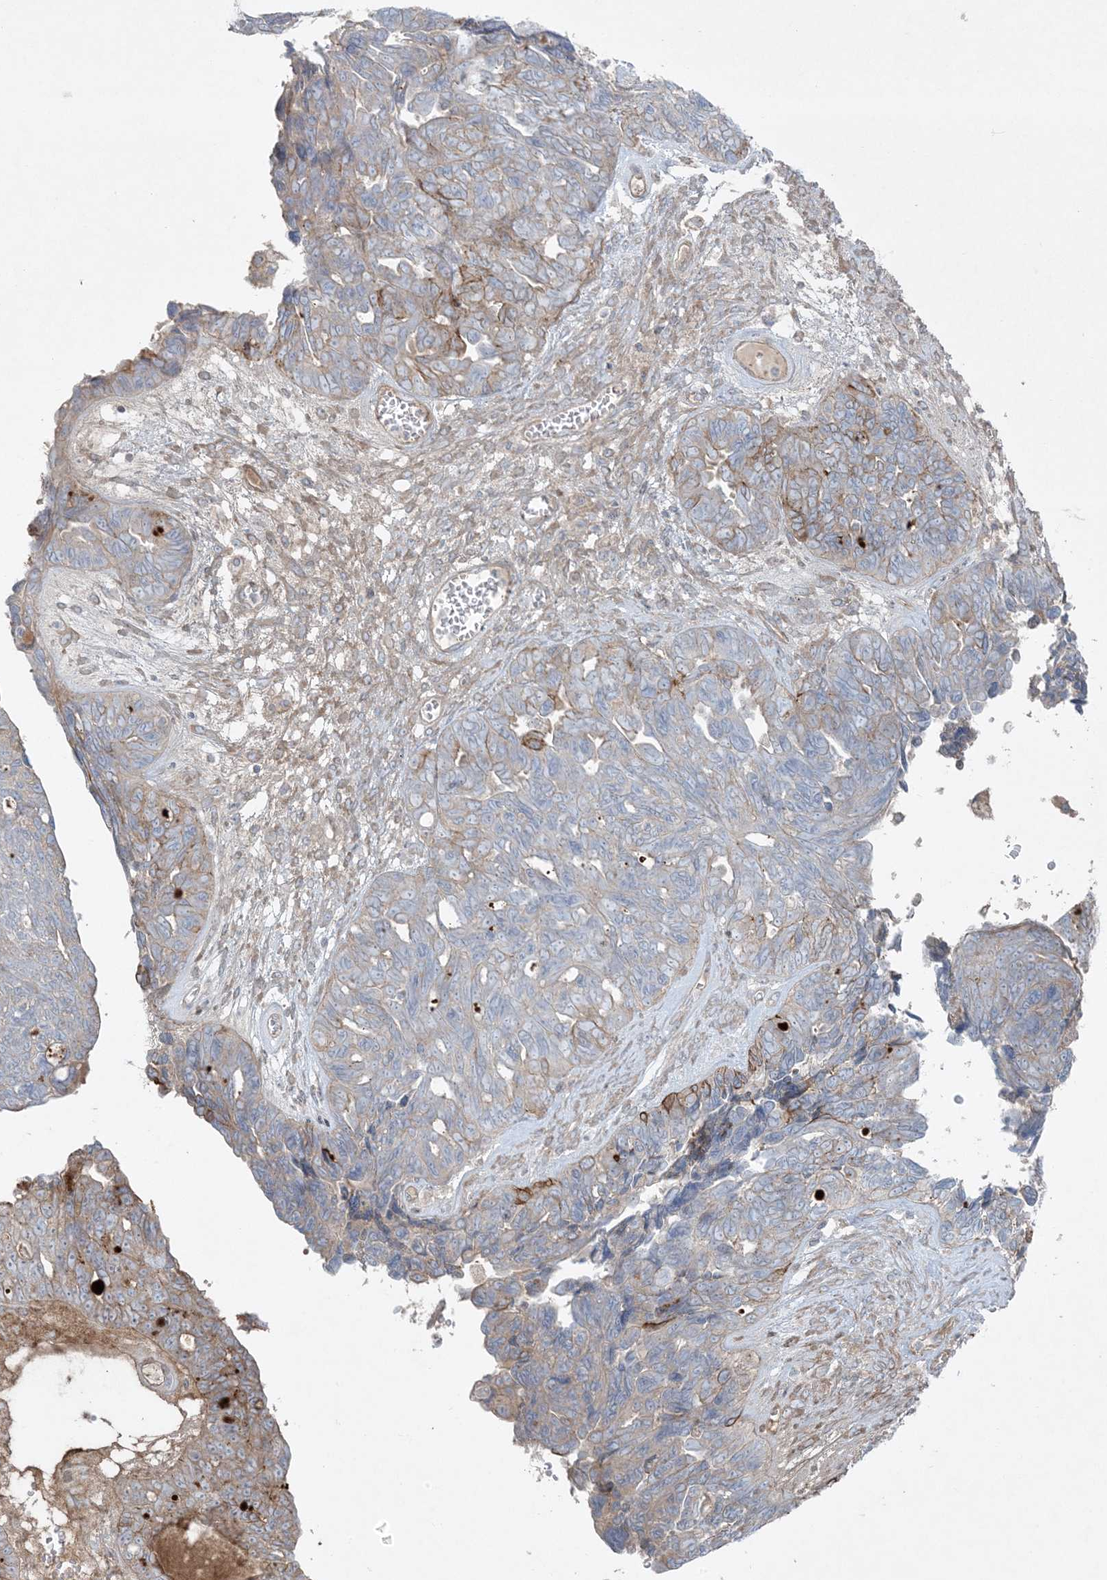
{"staining": {"intensity": "moderate", "quantity": "25%-75%", "location": "cytoplasmic/membranous"}, "tissue": "ovarian cancer", "cell_type": "Tumor cells", "image_type": "cancer", "snomed": [{"axis": "morphology", "description": "Cystadenocarcinoma, serous, NOS"}, {"axis": "topography", "description": "Ovary"}], "caption": "This is an image of immunohistochemistry staining of ovarian serous cystadenocarcinoma, which shows moderate positivity in the cytoplasmic/membranous of tumor cells.", "gene": "PIK3R4", "patient": {"sex": "female", "age": 79}}